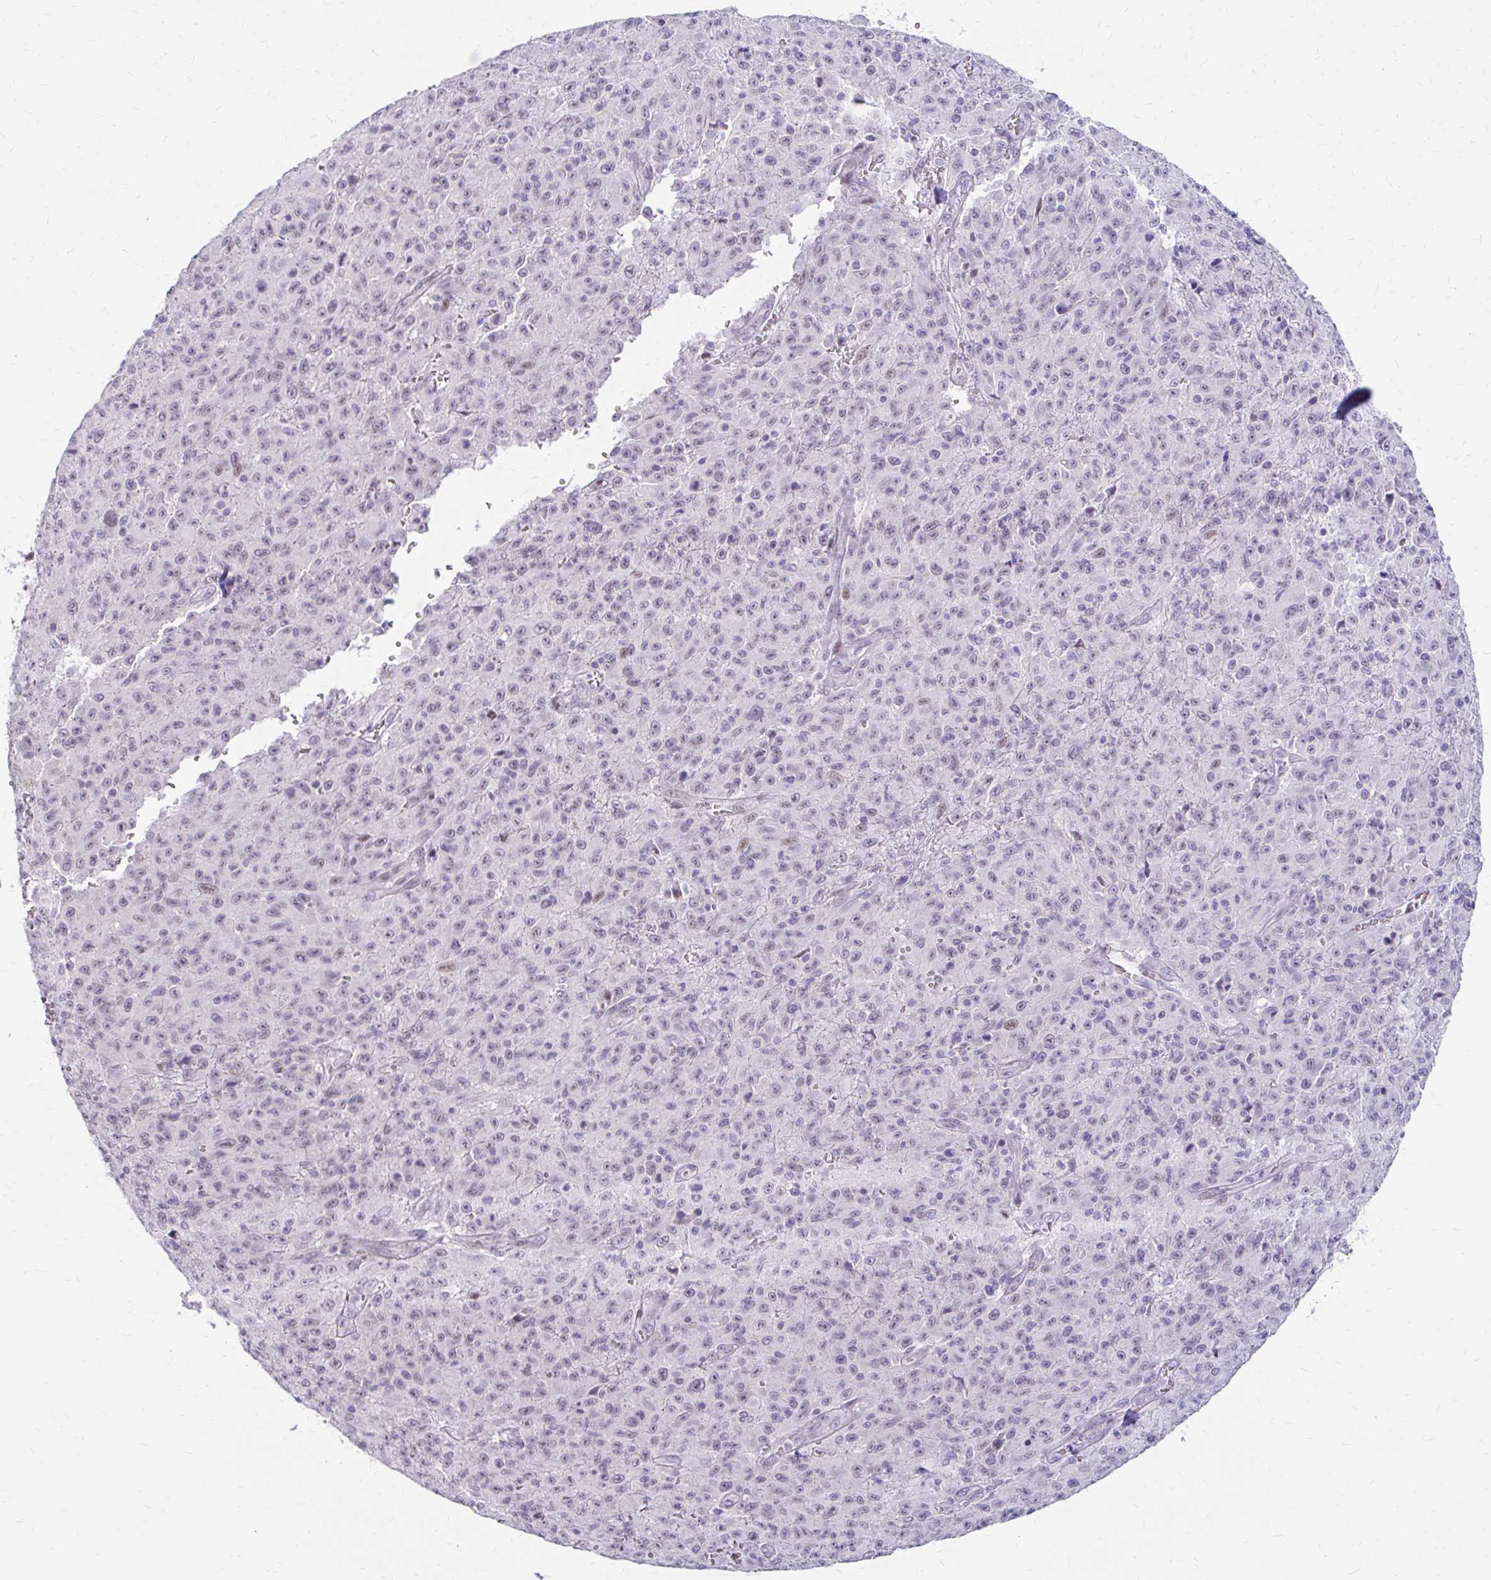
{"staining": {"intensity": "weak", "quantity": "<25%", "location": "nuclear"}, "tissue": "melanoma", "cell_type": "Tumor cells", "image_type": "cancer", "snomed": [{"axis": "morphology", "description": "Malignant melanoma, NOS"}, {"axis": "topography", "description": "Skin"}], "caption": "Immunohistochemical staining of melanoma demonstrates no significant staining in tumor cells.", "gene": "RGS16", "patient": {"sex": "male", "age": 46}}